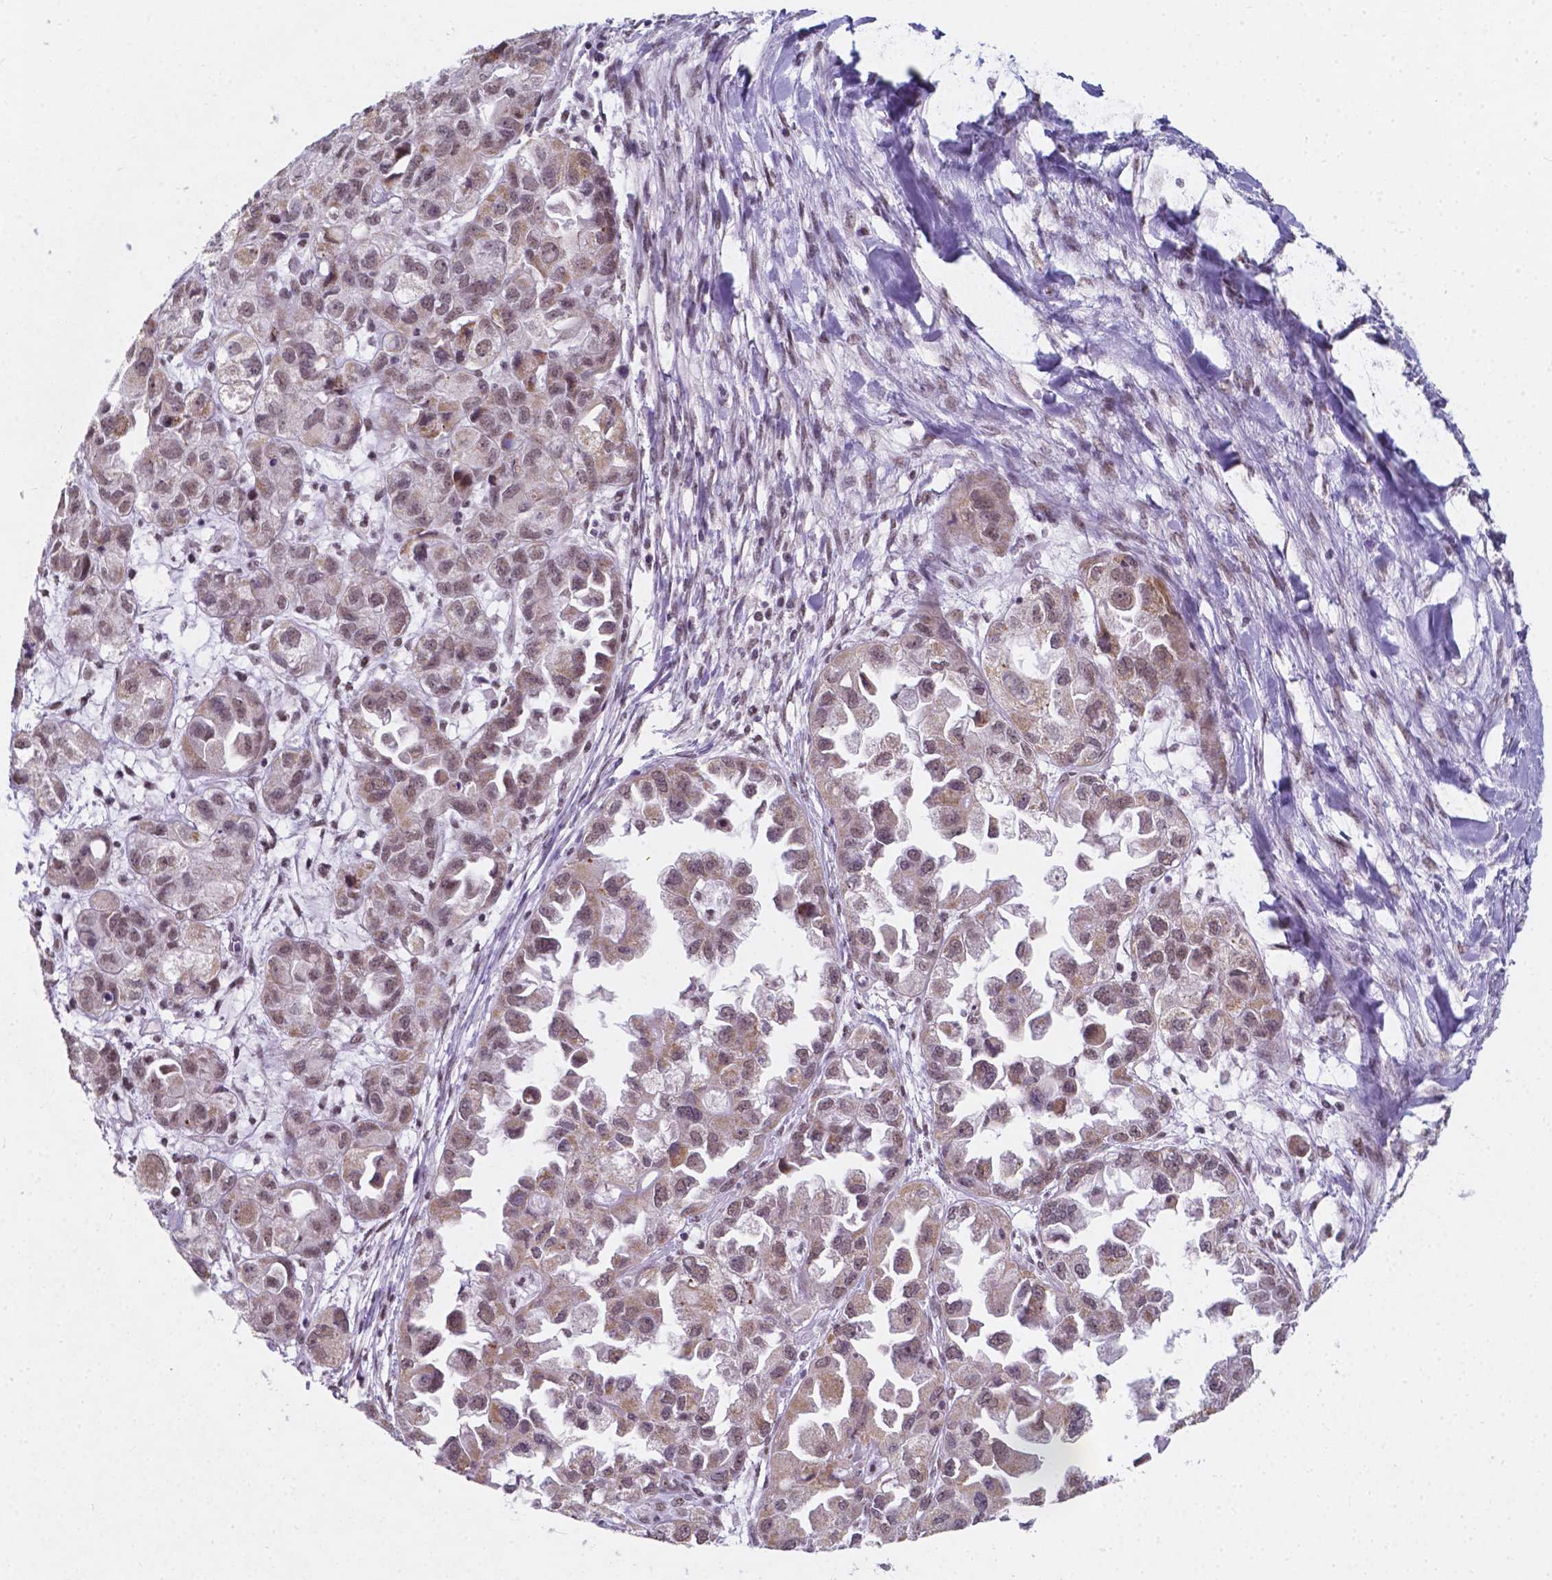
{"staining": {"intensity": "weak", "quantity": ">75%", "location": "cytoplasmic/membranous,nuclear"}, "tissue": "ovarian cancer", "cell_type": "Tumor cells", "image_type": "cancer", "snomed": [{"axis": "morphology", "description": "Cystadenocarcinoma, serous, NOS"}, {"axis": "topography", "description": "Ovary"}], "caption": "IHC micrograph of ovarian cancer (serous cystadenocarcinoma) stained for a protein (brown), which displays low levels of weak cytoplasmic/membranous and nuclear staining in about >75% of tumor cells.", "gene": "BCAS2", "patient": {"sex": "female", "age": 84}}